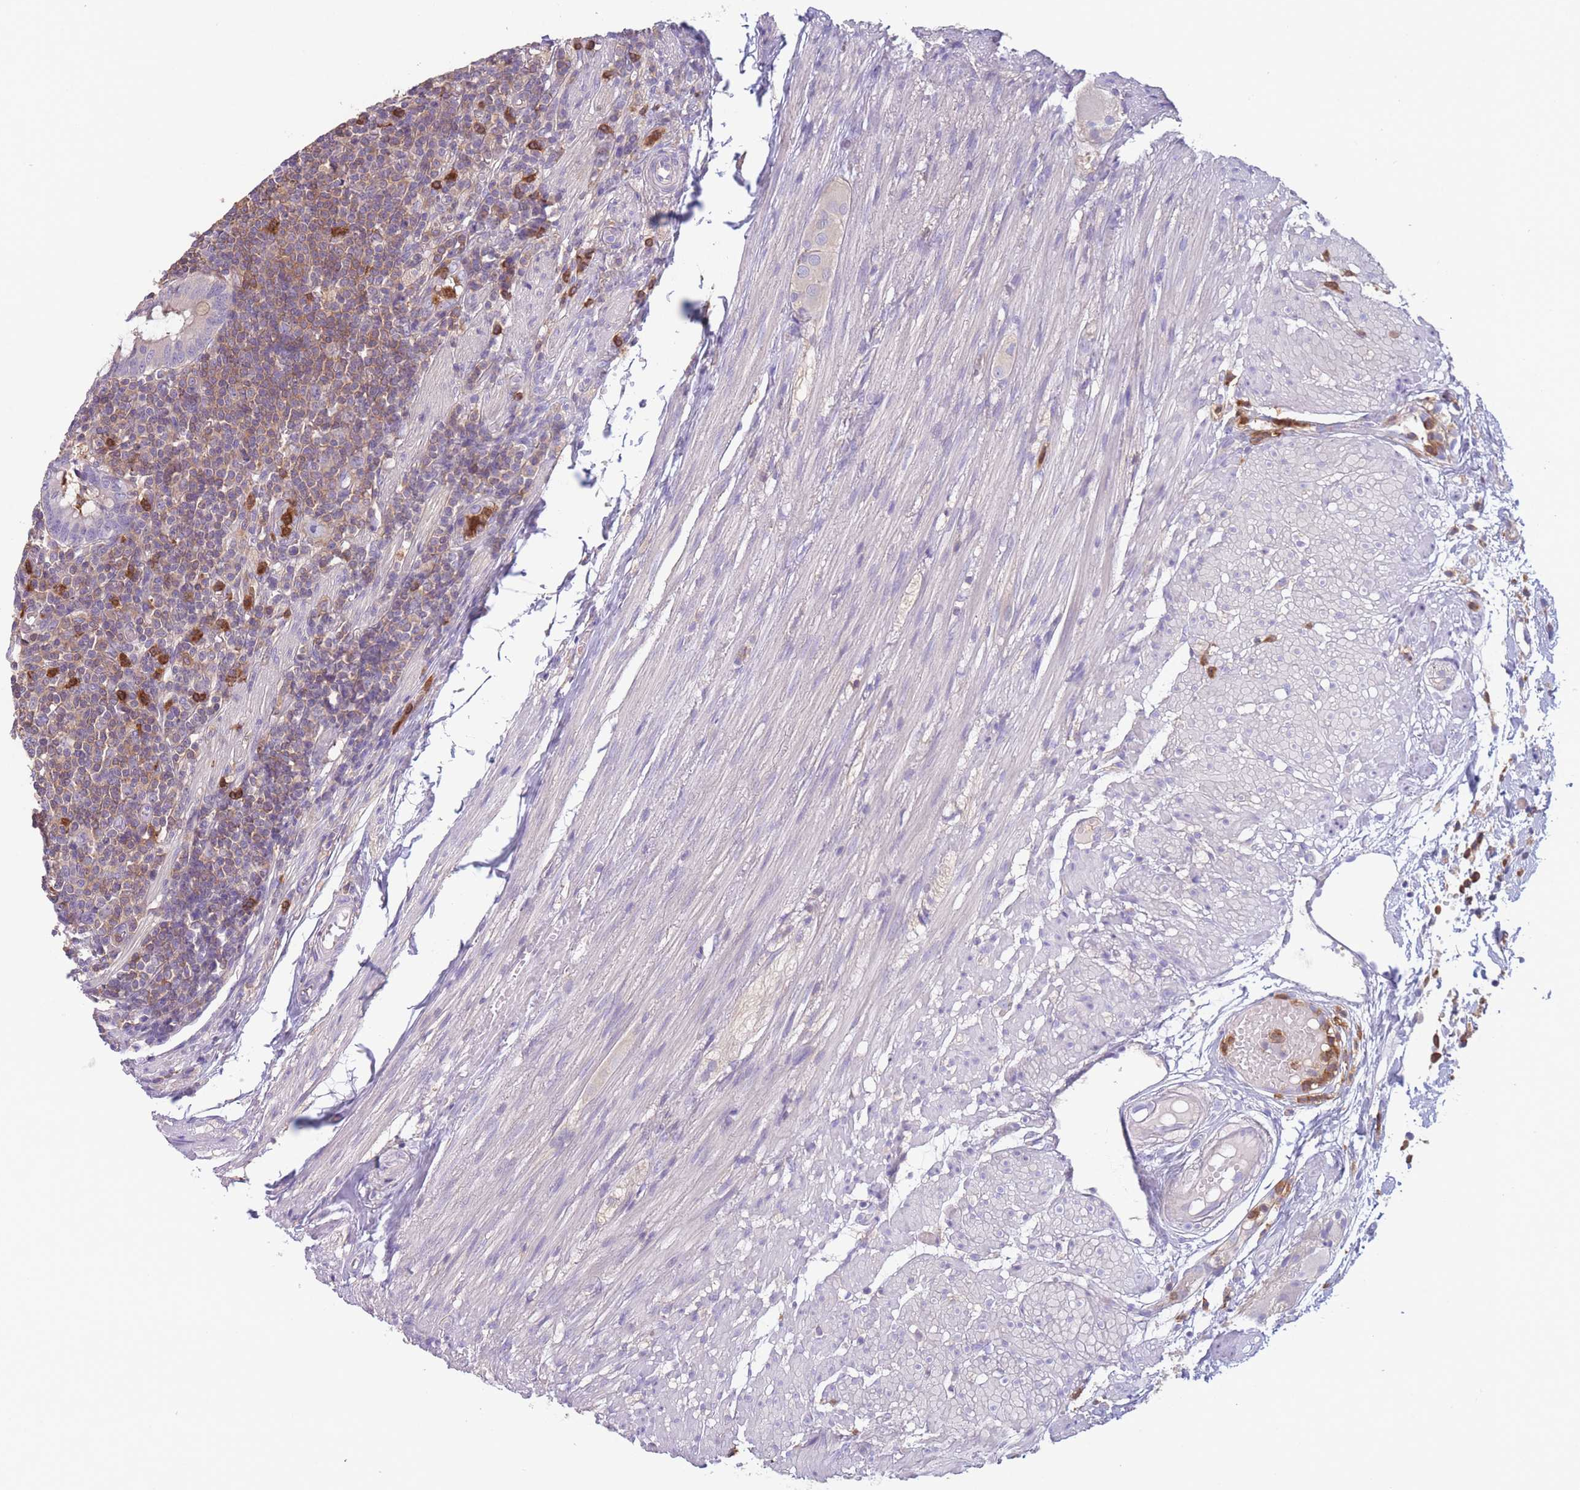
{"staining": {"intensity": "weak", "quantity": "25%-75%", "location": "cytoplasmic/membranous"}, "tissue": "appendix", "cell_type": "Glandular cells", "image_type": "normal", "snomed": [{"axis": "morphology", "description": "Normal tissue, NOS"}, {"axis": "topography", "description": "Appendix"}], "caption": "An immunohistochemistry (IHC) photomicrograph of unremarkable tissue is shown. Protein staining in brown highlights weak cytoplasmic/membranous positivity in appendix within glandular cells. The protein of interest is shown in brown color, while the nuclei are stained blue.", "gene": "ST3GAL4", "patient": {"sex": "male", "age": 83}}